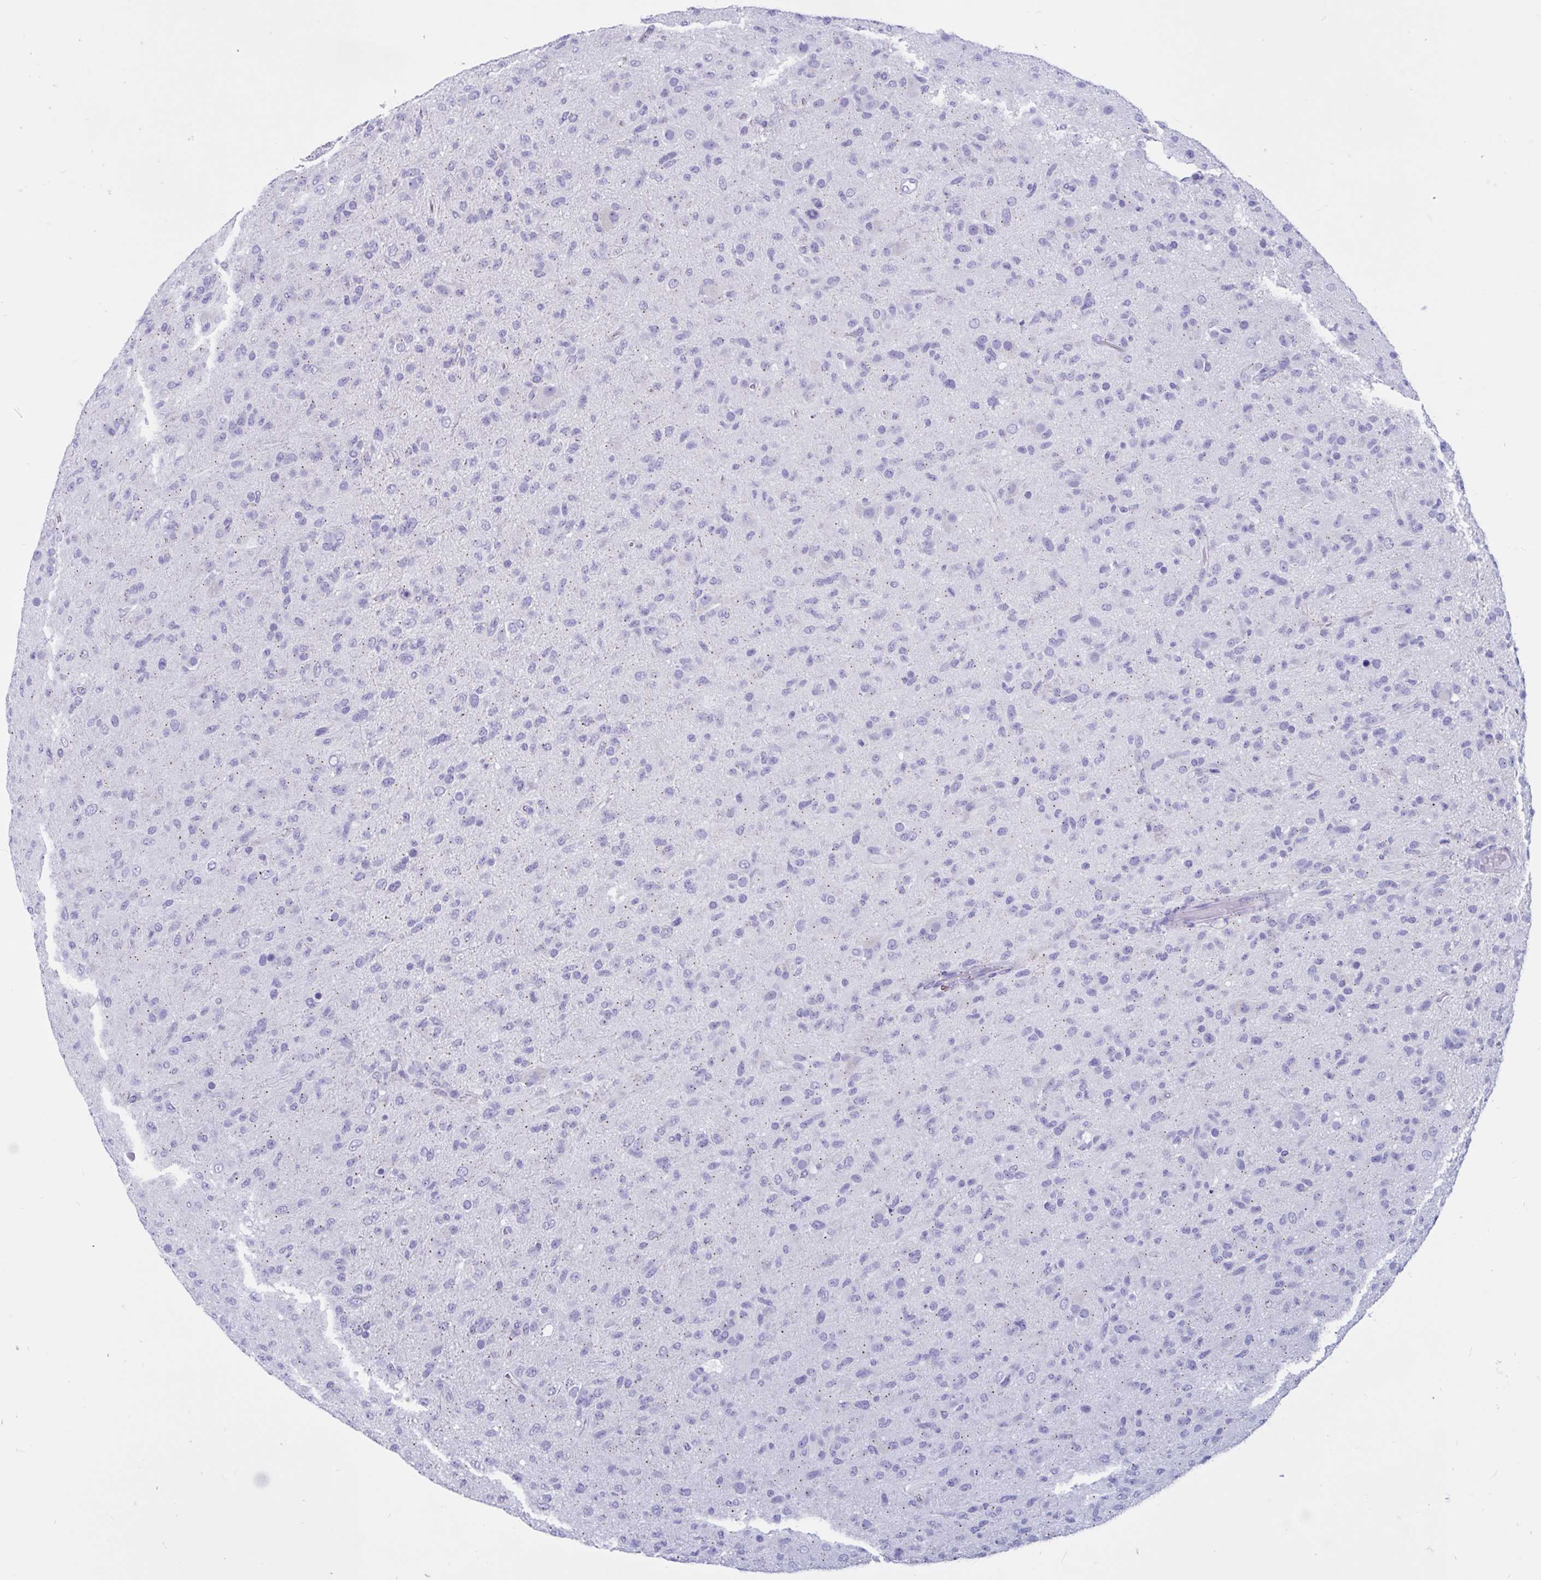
{"staining": {"intensity": "negative", "quantity": "none", "location": "none"}, "tissue": "glioma", "cell_type": "Tumor cells", "image_type": "cancer", "snomed": [{"axis": "morphology", "description": "Glioma, malignant, Low grade"}, {"axis": "topography", "description": "Brain"}], "caption": "Tumor cells are negative for brown protein staining in glioma.", "gene": "RNASE3", "patient": {"sex": "male", "age": 65}}